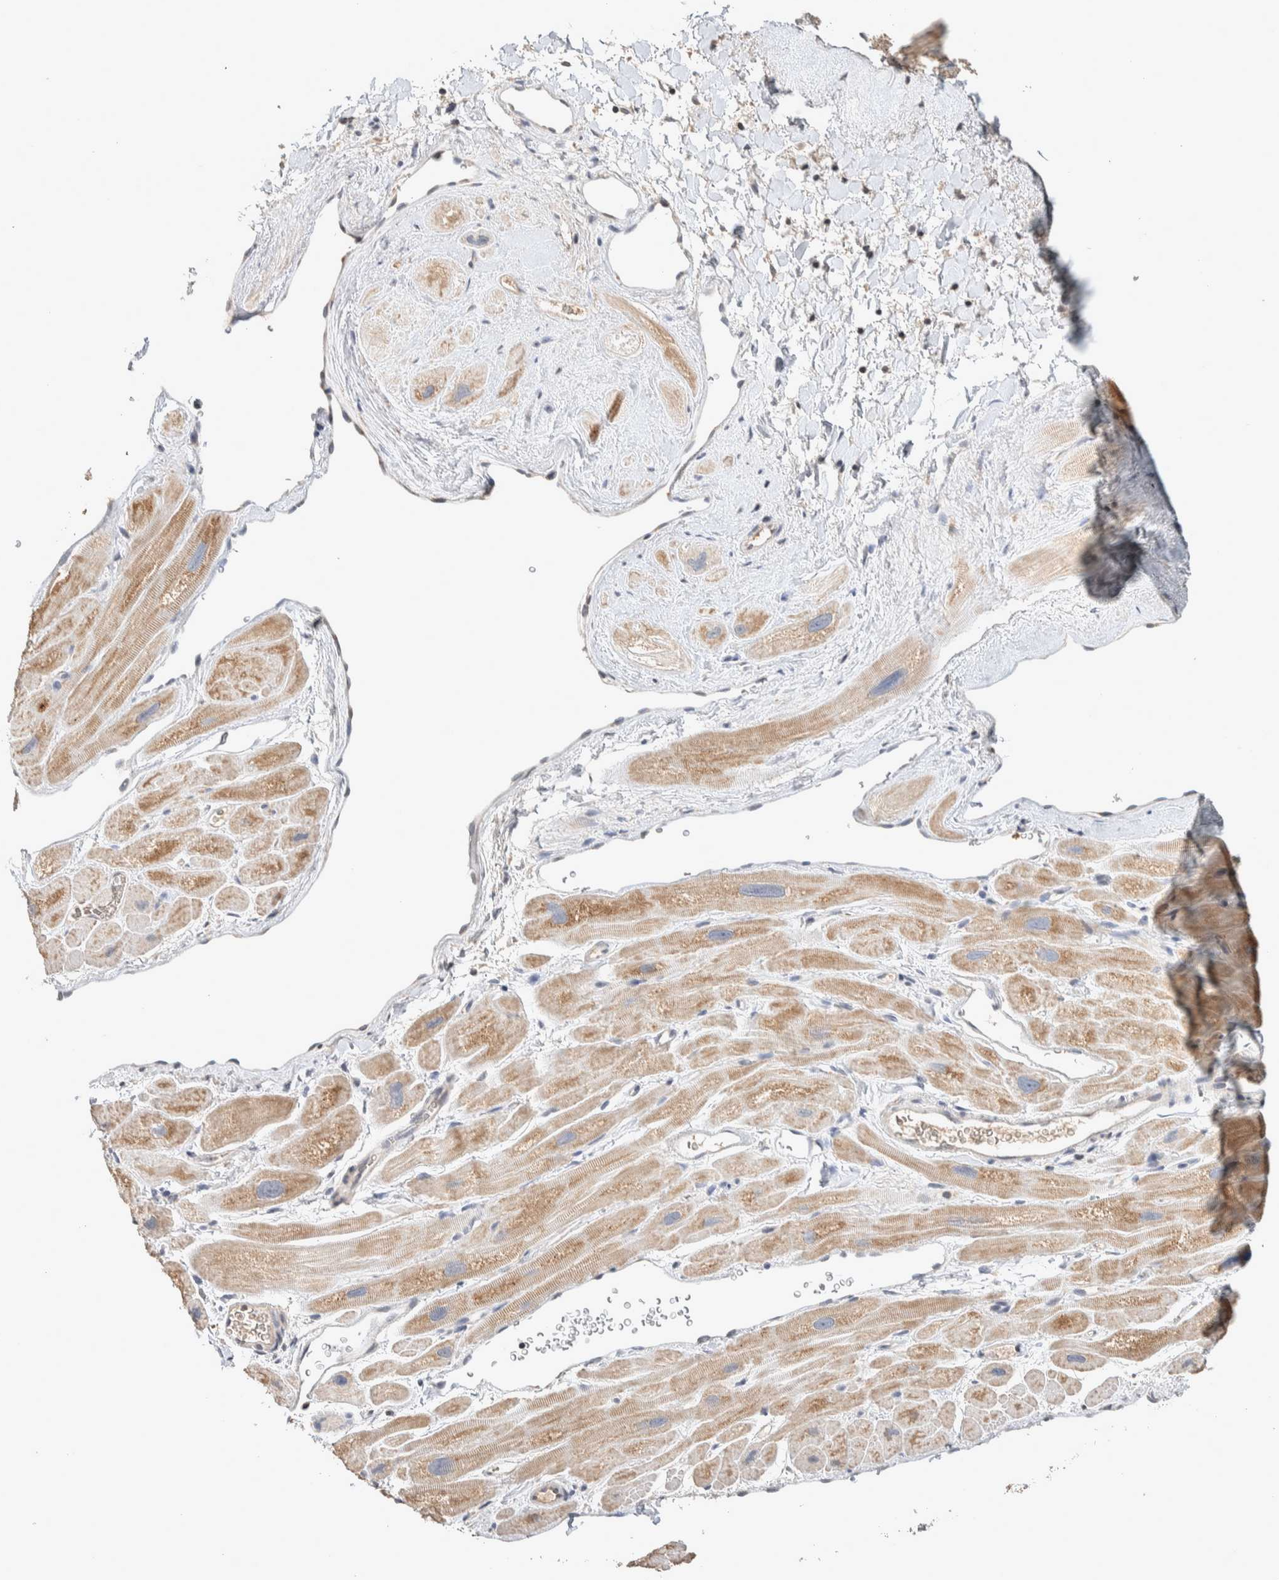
{"staining": {"intensity": "moderate", "quantity": ">75%", "location": "cytoplasmic/membranous"}, "tissue": "heart muscle", "cell_type": "Cardiomyocytes", "image_type": "normal", "snomed": [{"axis": "morphology", "description": "Normal tissue, NOS"}, {"axis": "topography", "description": "Heart"}], "caption": "Immunohistochemistry photomicrograph of benign heart muscle: human heart muscle stained using immunohistochemistry (IHC) reveals medium levels of moderate protein expression localized specifically in the cytoplasmic/membranous of cardiomyocytes, appearing as a cytoplasmic/membranous brown color.", "gene": "CRAT", "patient": {"sex": "male", "age": 49}}